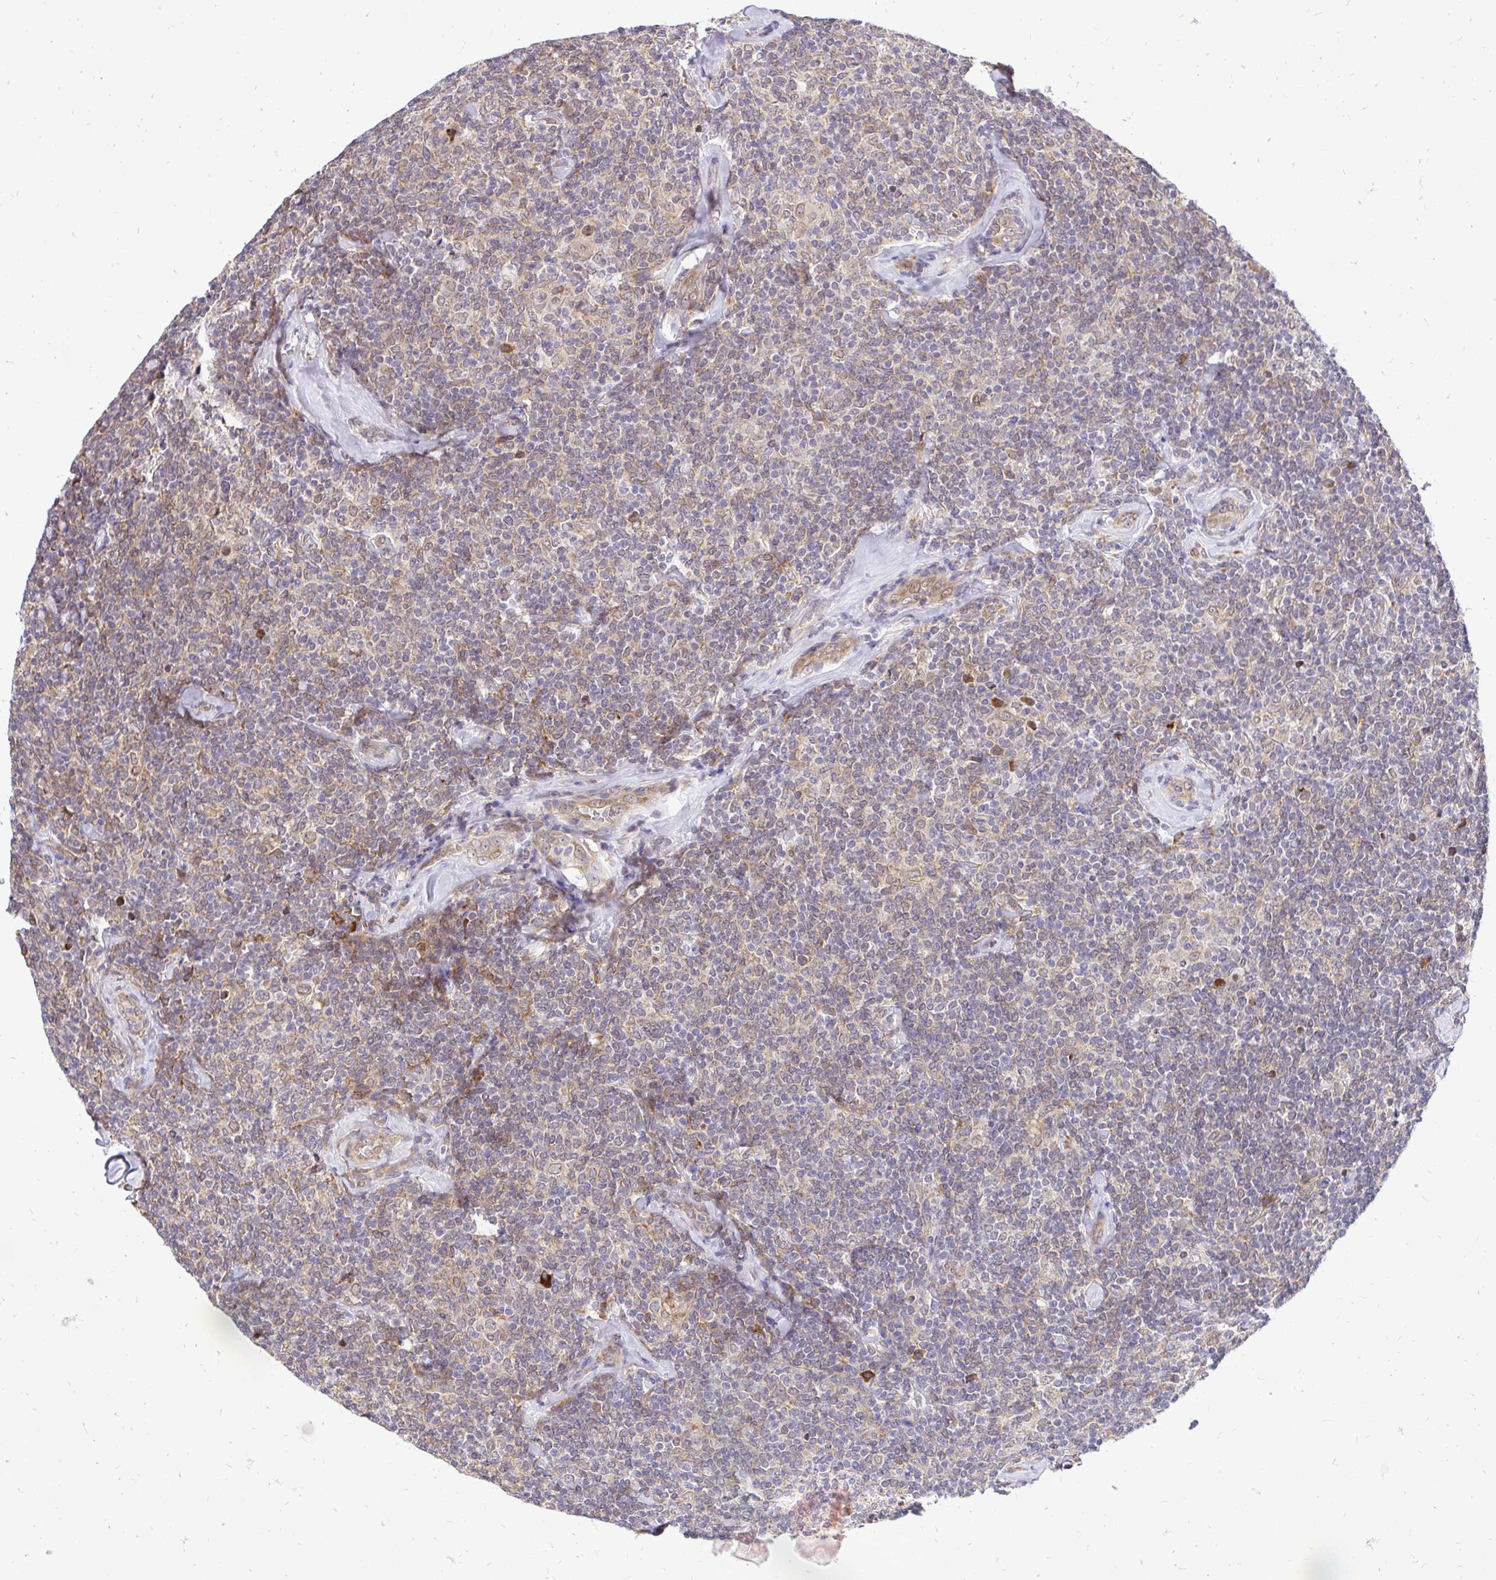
{"staining": {"intensity": "weak", "quantity": "25%-75%", "location": "cytoplasmic/membranous"}, "tissue": "lymphoma", "cell_type": "Tumor cells", "image_type": "cancer", "snomed": [{"axis": "morphology", "description": "Malignant lymphoma, non-Hodgkin's type, Low grade"}, {"axis": "topography", "description": "Lymph node"}], "caption": "This is a micrograph of immunohistochemistry staining of lymphoma, which shows weak staining in the cytoplasmic/membranous of tumor cells.", "gene": "NAALAD2", "patient": {"sex": "female", "age": 56}}